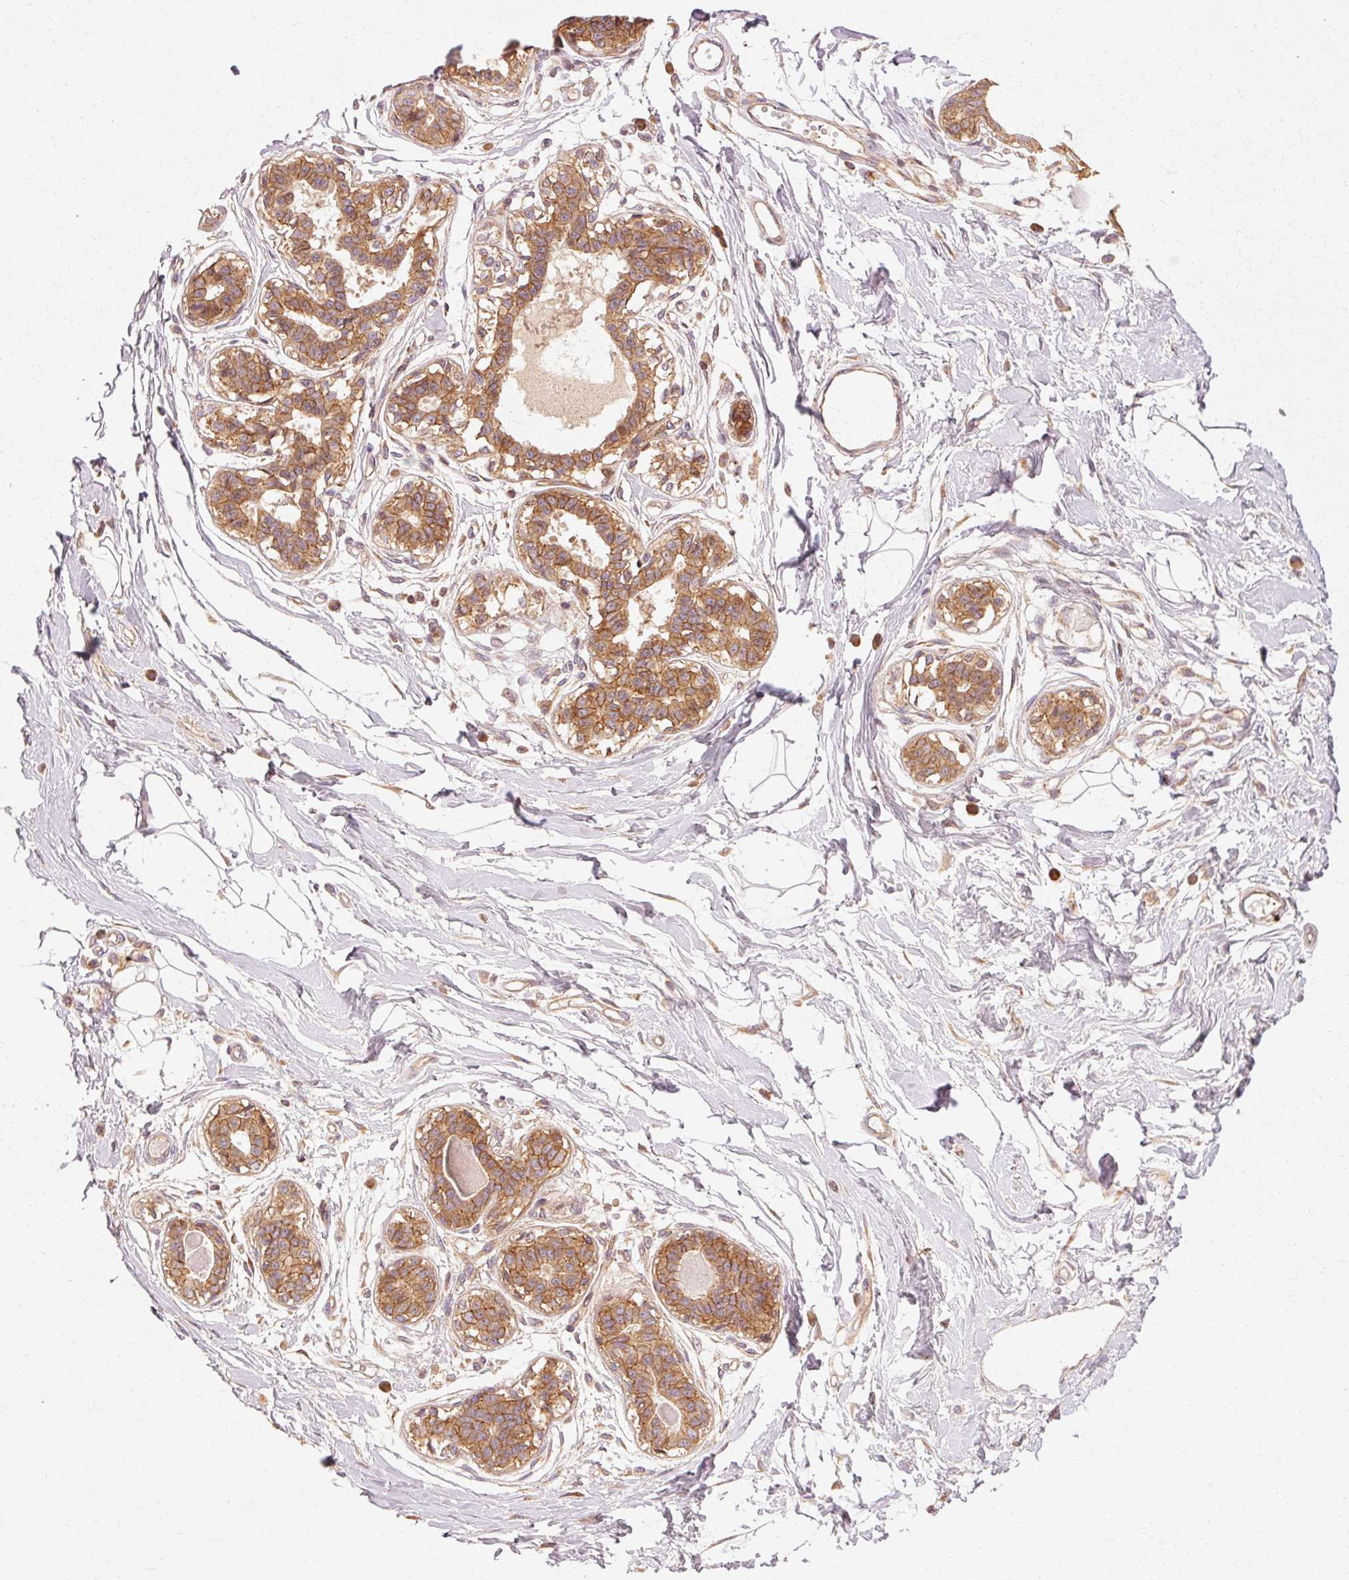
{"staining": {"intensity": "weak", "quantity": ">75%", "location": "cytoplasmic/membranous"}, "tissue": "breast", "cell_type": "Adipocytes", "image_type": "normal", "snomed": [{"axis": "morphology", "description": "Normal tissue, NOS"}, {"axis": "topography", "description": "Breast"}], "caption": "Protein expression by IHC demonstrates weak cytoplasmic/membranous staining in about >75% of adipocytes in normal breast. (brown staining indicates protein expression, while blue staining denotes nuclei).", "gene": "CTNNA1", "patient": {"sex": "female", "age": 45}}